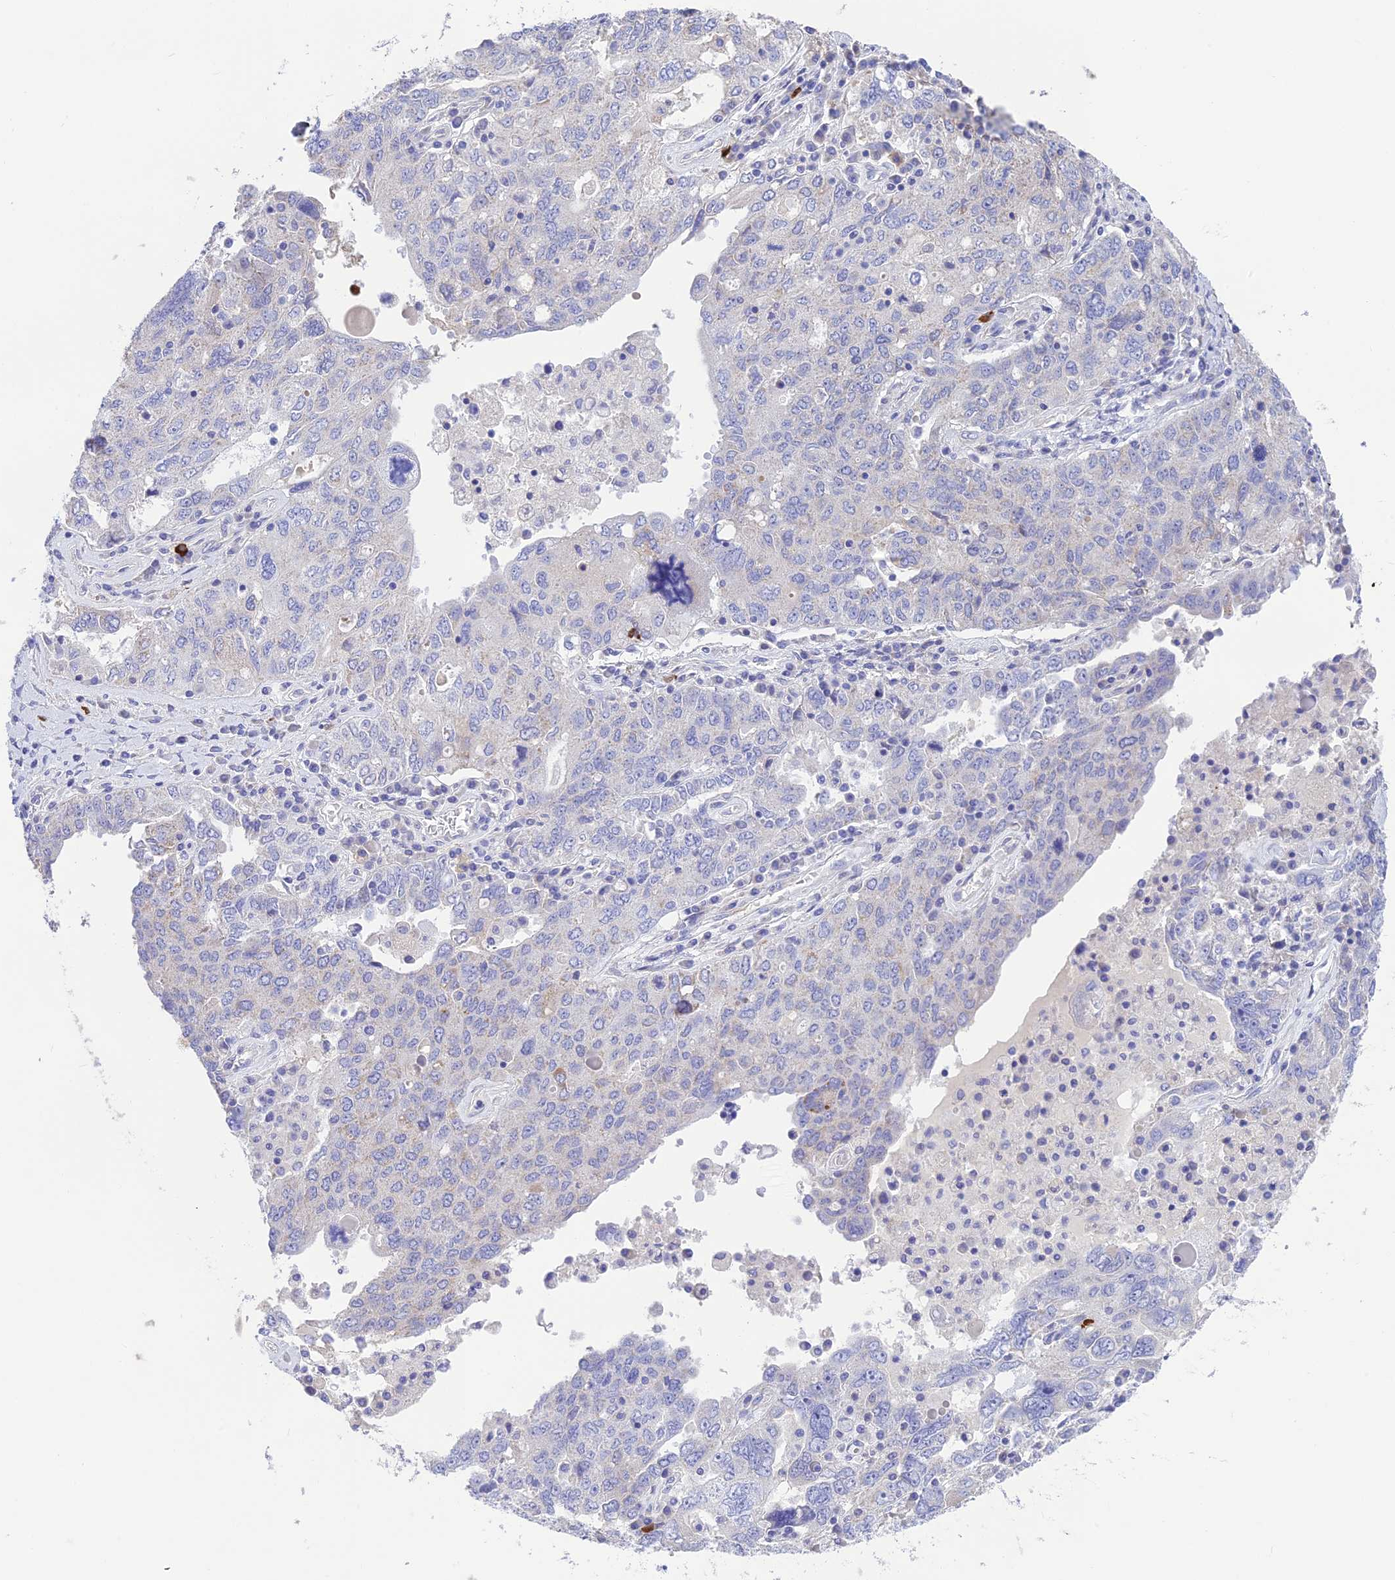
{"staining": {"intensity": "negative", "quantity": "none", "location": "none"}, "tissue": "ovarian cancer", "cell_type": "Tumor cells", "image_type": "cancer", "snomed": [{"axis": "morphology", "description": "Carcinoma, endometroid"}, {"axis": "topography", "description": "Ovary"}], "caption": "Tumor cells show no significant protein expression in endometroid carcinoma (ovarian).", "gene": "HSD17B2", "patient": {"sex": "female", "age": 62}}